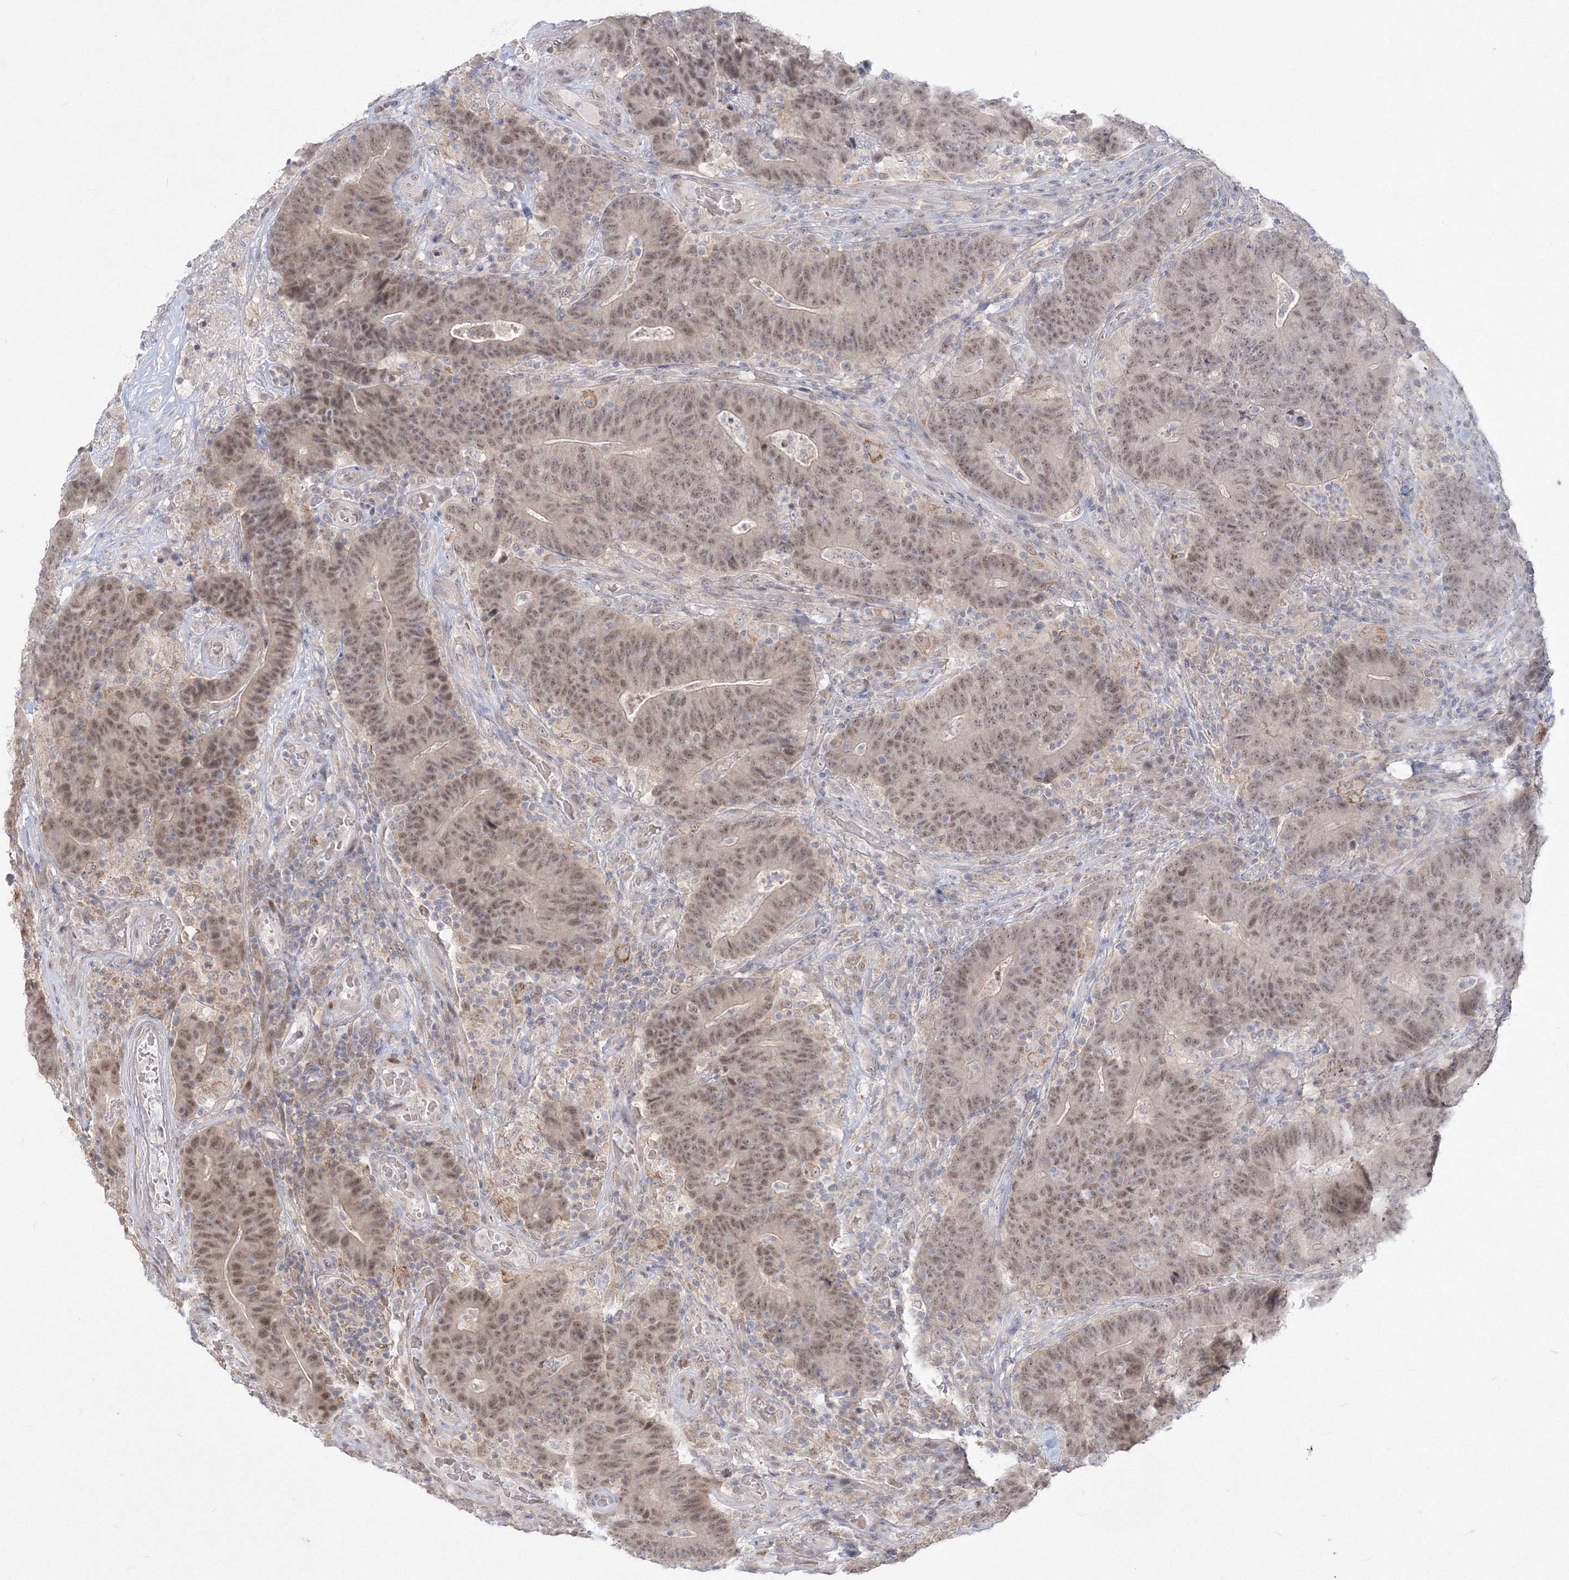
{"staining": {"intensity": "moderate", "quantity": ">75%", "location": "nuclear"}, "tissue": "colorectal cancer", "cell_type": "Tumor cells", "image_type": "cancer", "snomed": [{"axis": "morphology", "description": "Normal tissue, NOS"}, {"axis": "morphology", "description": "Adenocarcinoma, NOS"}, {"axis": "topography", "description": "Colon"}], "caption": "A micrograph of human colorectal adenocarcinoma stained for a protein exhibits moderate nuclear brown staining in tumor cells.", "gene": "COPS4", "patient": {"sex": "female", "age": 75}}